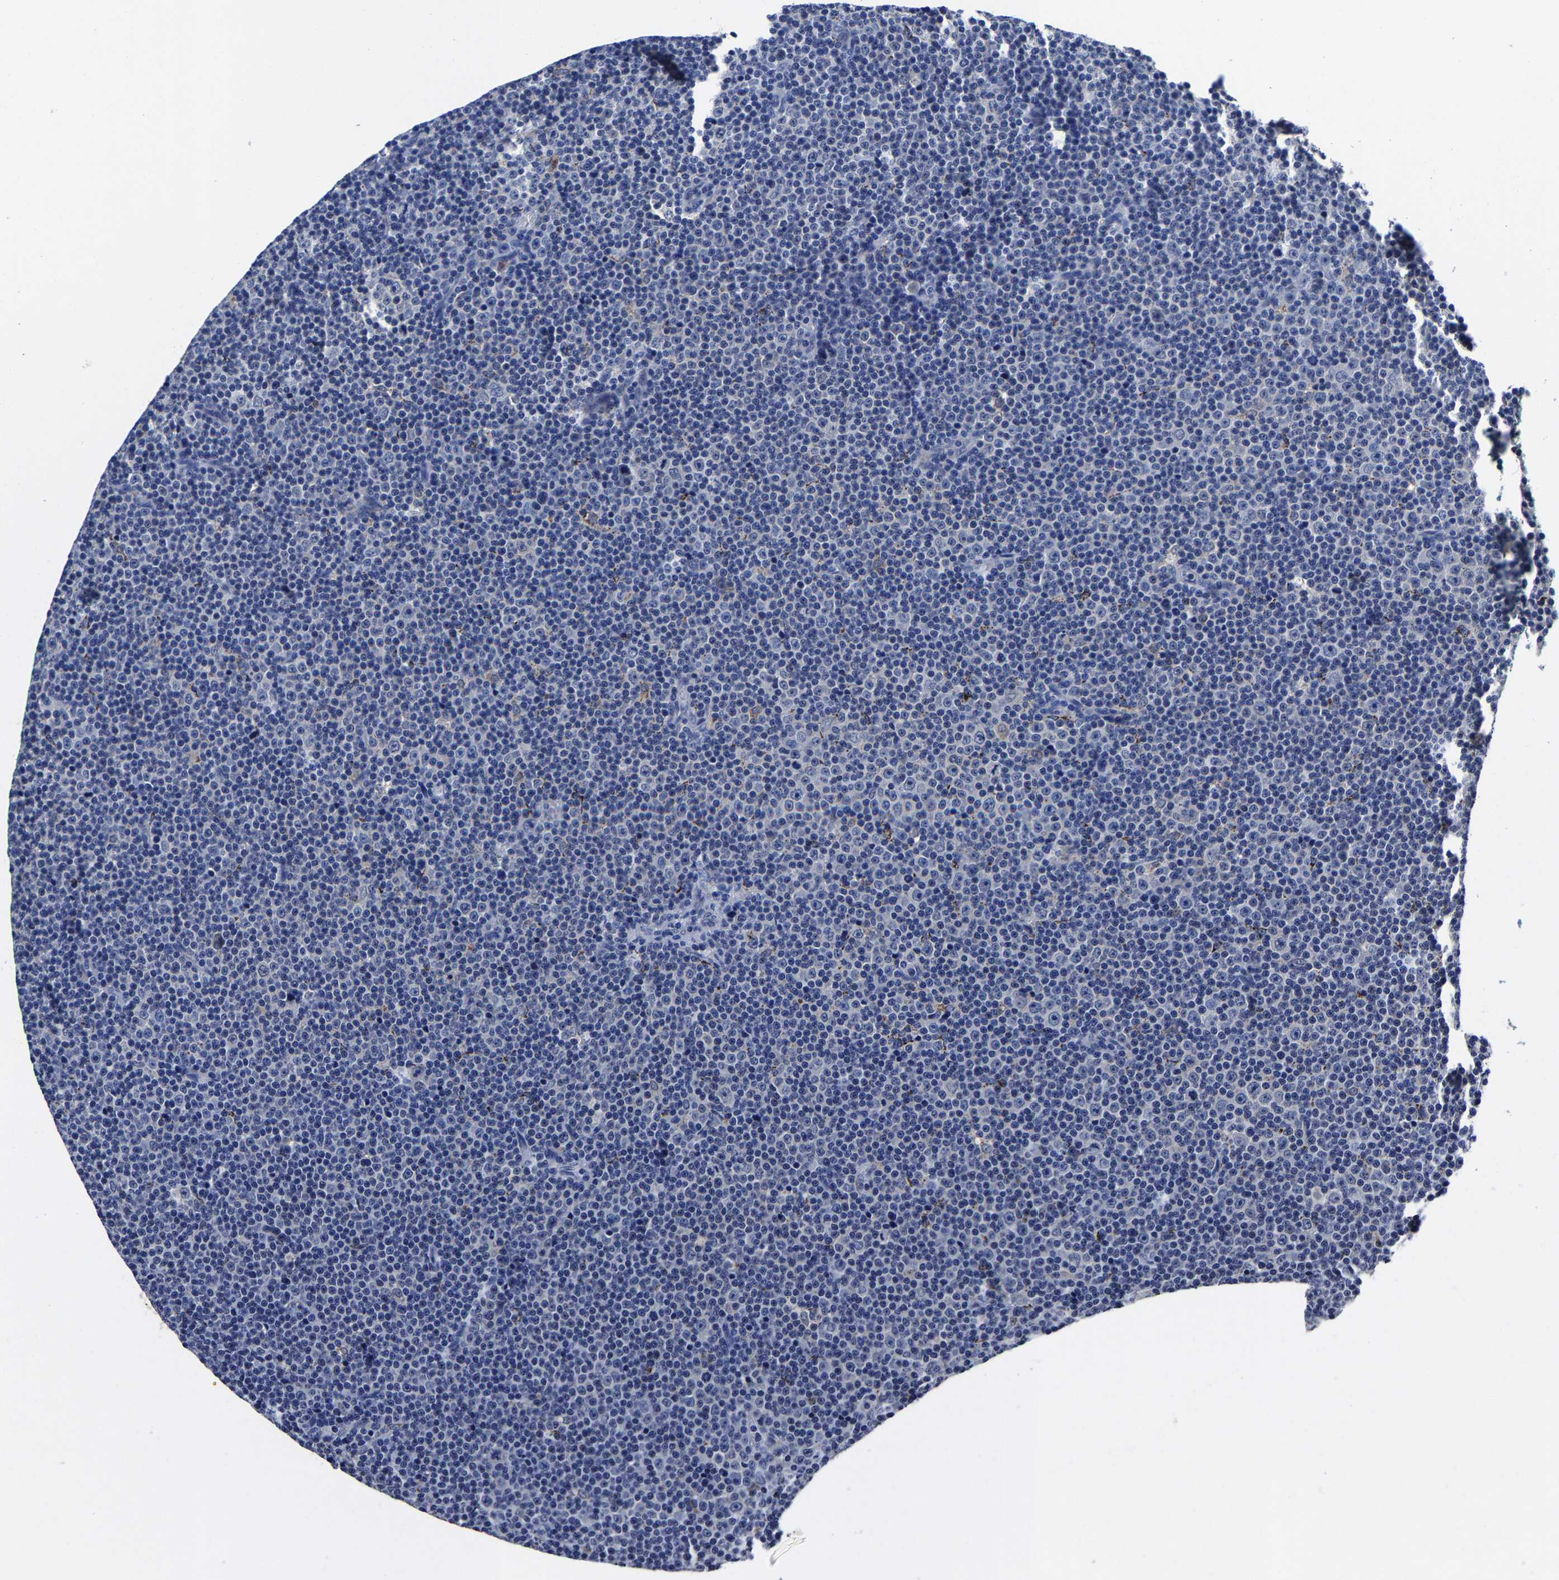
{"staining": {"intensity": "negative", "quantity": "none", "location": "none"}, "tissue": "lymphoma", "cell_type": "Tumor cells", "image_type": "cancer", "snomed": [{"axis": "morphology", "description": "Malignant lymphoma, non-Hodgkin's type, Low grade"}, {"axis": "topography", "description": "Lymph node"}], "caption": "Human lymphoma stained for a protein using immunohistochemistry exhibits no expression in tumor cells.", "gene": "PSPH", "patient": {"sex": "female", "age": 67}}